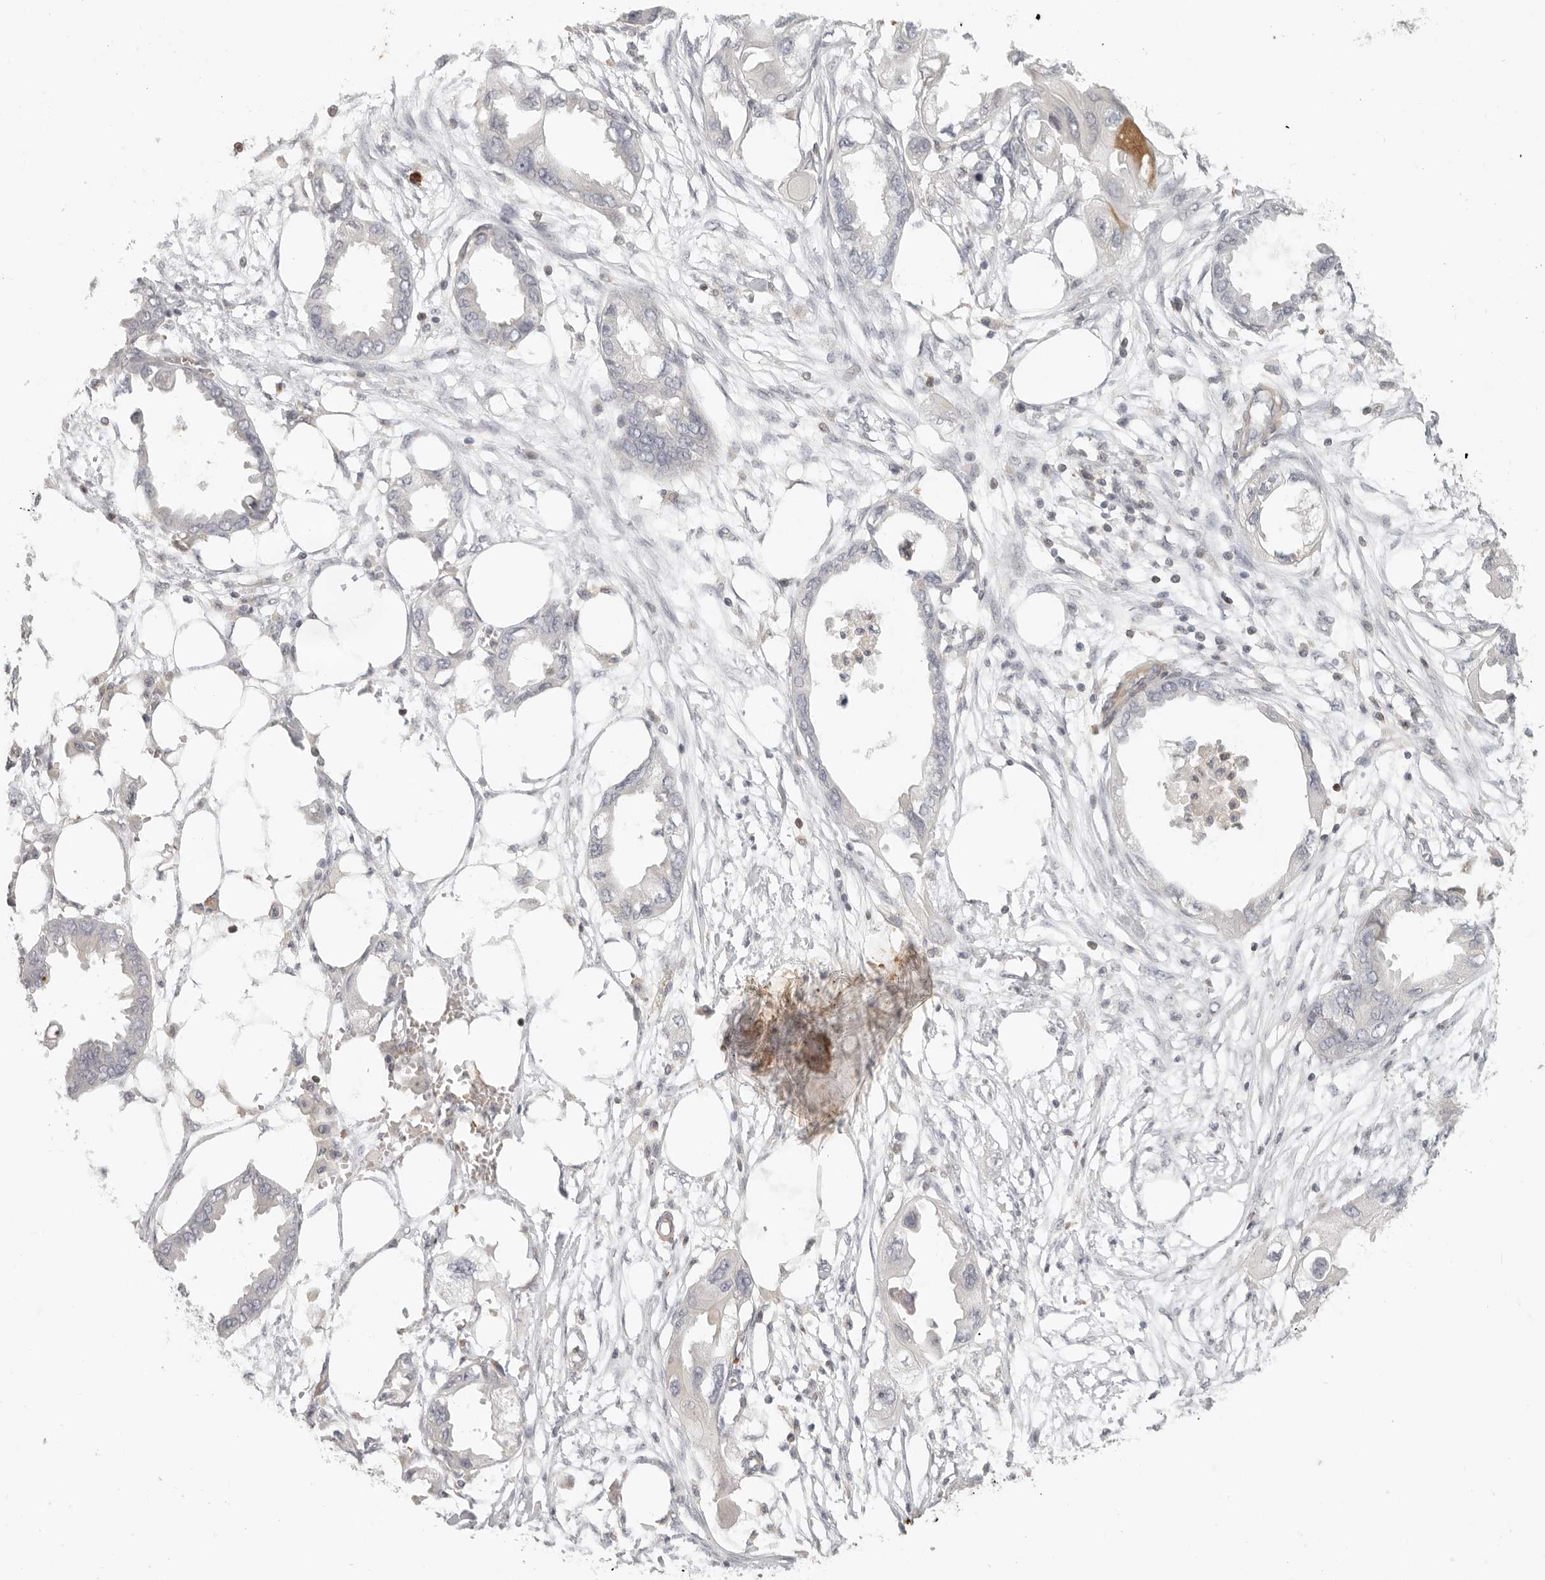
{"staining": {"intensity": "negative", "quantity": "none", "location": "none"}, "tissue": "endometrial cancer", "cell_type": "Tumor cells", "image_type": "cancer", "snomed": [{"axis": "morphology", "description": "Adenocarcinoma, NOS"}, {"axis": "morphology", "description": "Adenocarcinoma, metastatic, NOS"}, {"axis": "topography", "description": "Adipose tissue"}, {"axis": "topography", "description": "Endometrium"}], "caption": "There is no significant positivity in tumor cells of endometrial cancer (adenocarcinoma).", "gene": "AHDC1", "patient": {"sex": "female", "age": 67}}